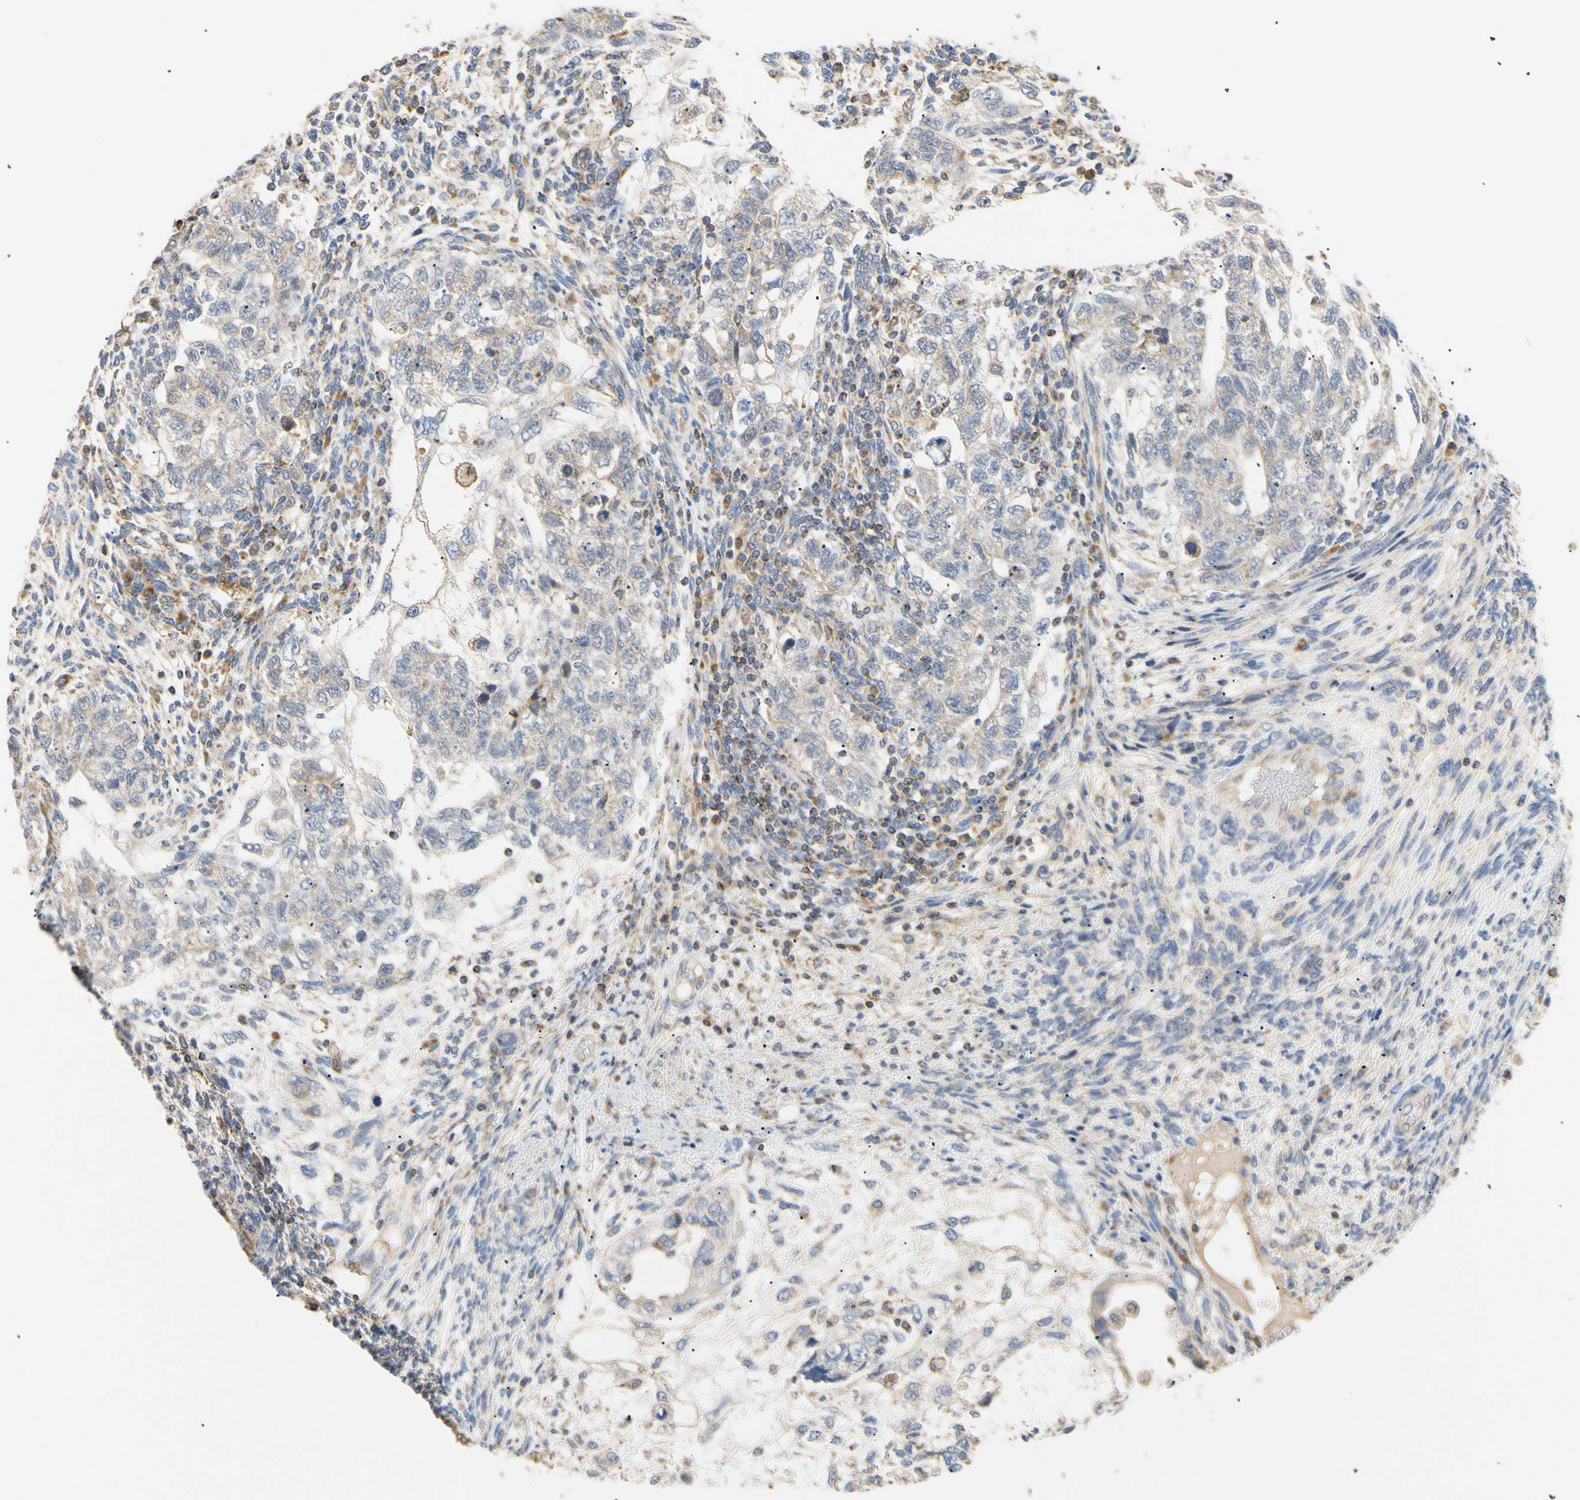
{"staining": {"intensity": "weak", "quantity": "25%-75%", "location": "cytoplasmic/membranous"}, "tissue": "testis cancer", "cell_type": "Tumor cells", "image_type": "cancer", "snomed": [{"axis": "morphology", "description": "Normal tissue, NOS"}, {"axis": "morphology", "description": "Carcinoma, Embryonal, NOS"}, {"axis": "topography", "description": "Testis"}], "caption": "An IHC photomicrograph of tumor tissue is shown. Protein staining in brown labels weak cytoplasmic/membranous positivity in testis cancer within tumor cells.", "gene": "PLGRKT", "patient": {"sex": "male", "age": 36}}